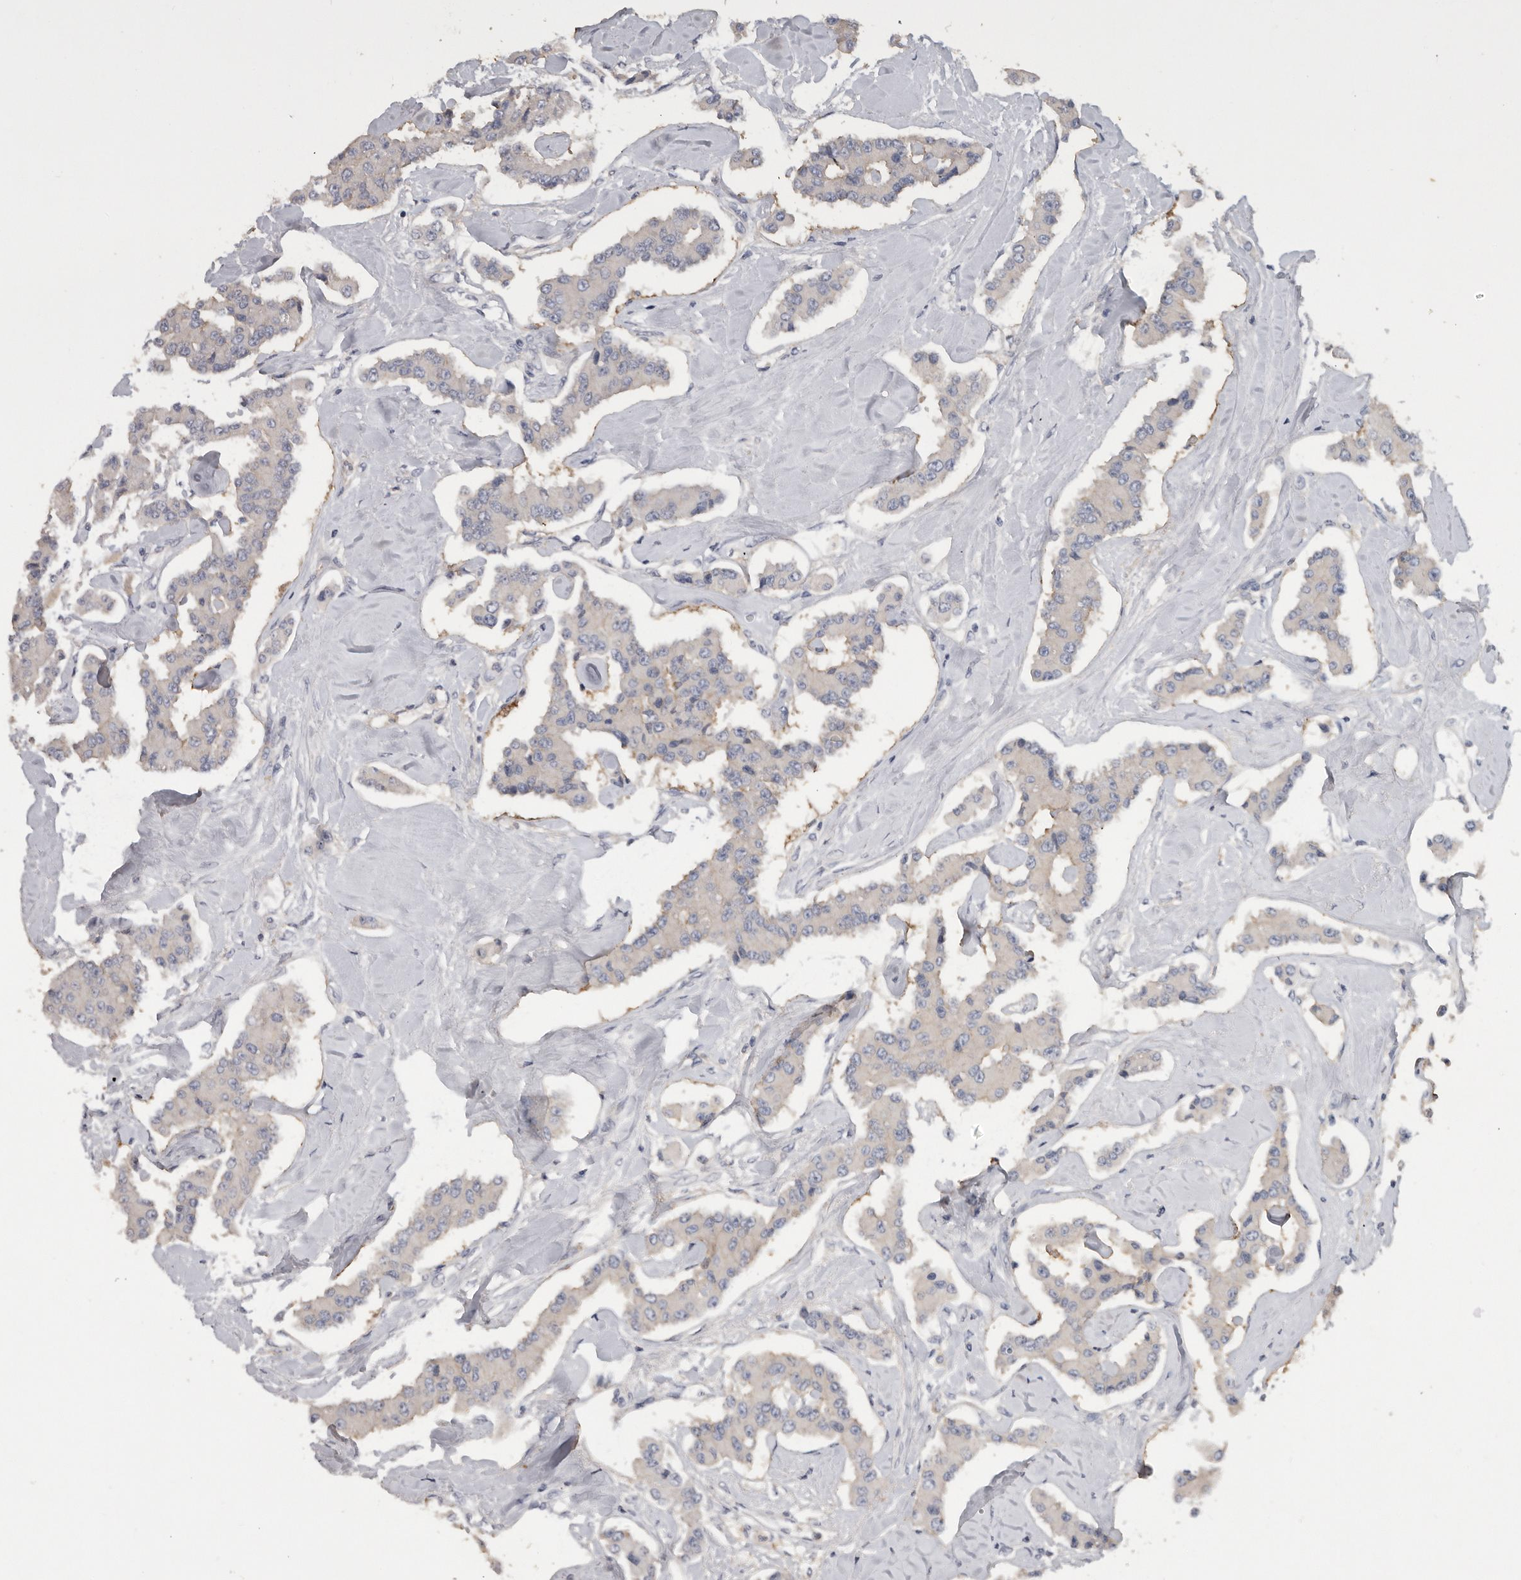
{"staining": {"intensity": "weak", "quantity": "<25%", "location": "cytoplasmic/membranous"}, "tissue": "carcinoid", "cell_type": "Tumor cells", "image_type": "cancer", "snomed": [{"axis": "morphology", "description": "Carcinoid, malignant, NOS"}, {"axis": "topography", "description": "Pancreas"}], "caption": "This is an immunohistochemistry (IHC) photomicrograph of human carcinoid. There is no staining in tumor cells.", "gene": "WDTC1", "patient": {"sex": "male", "age": 41}}